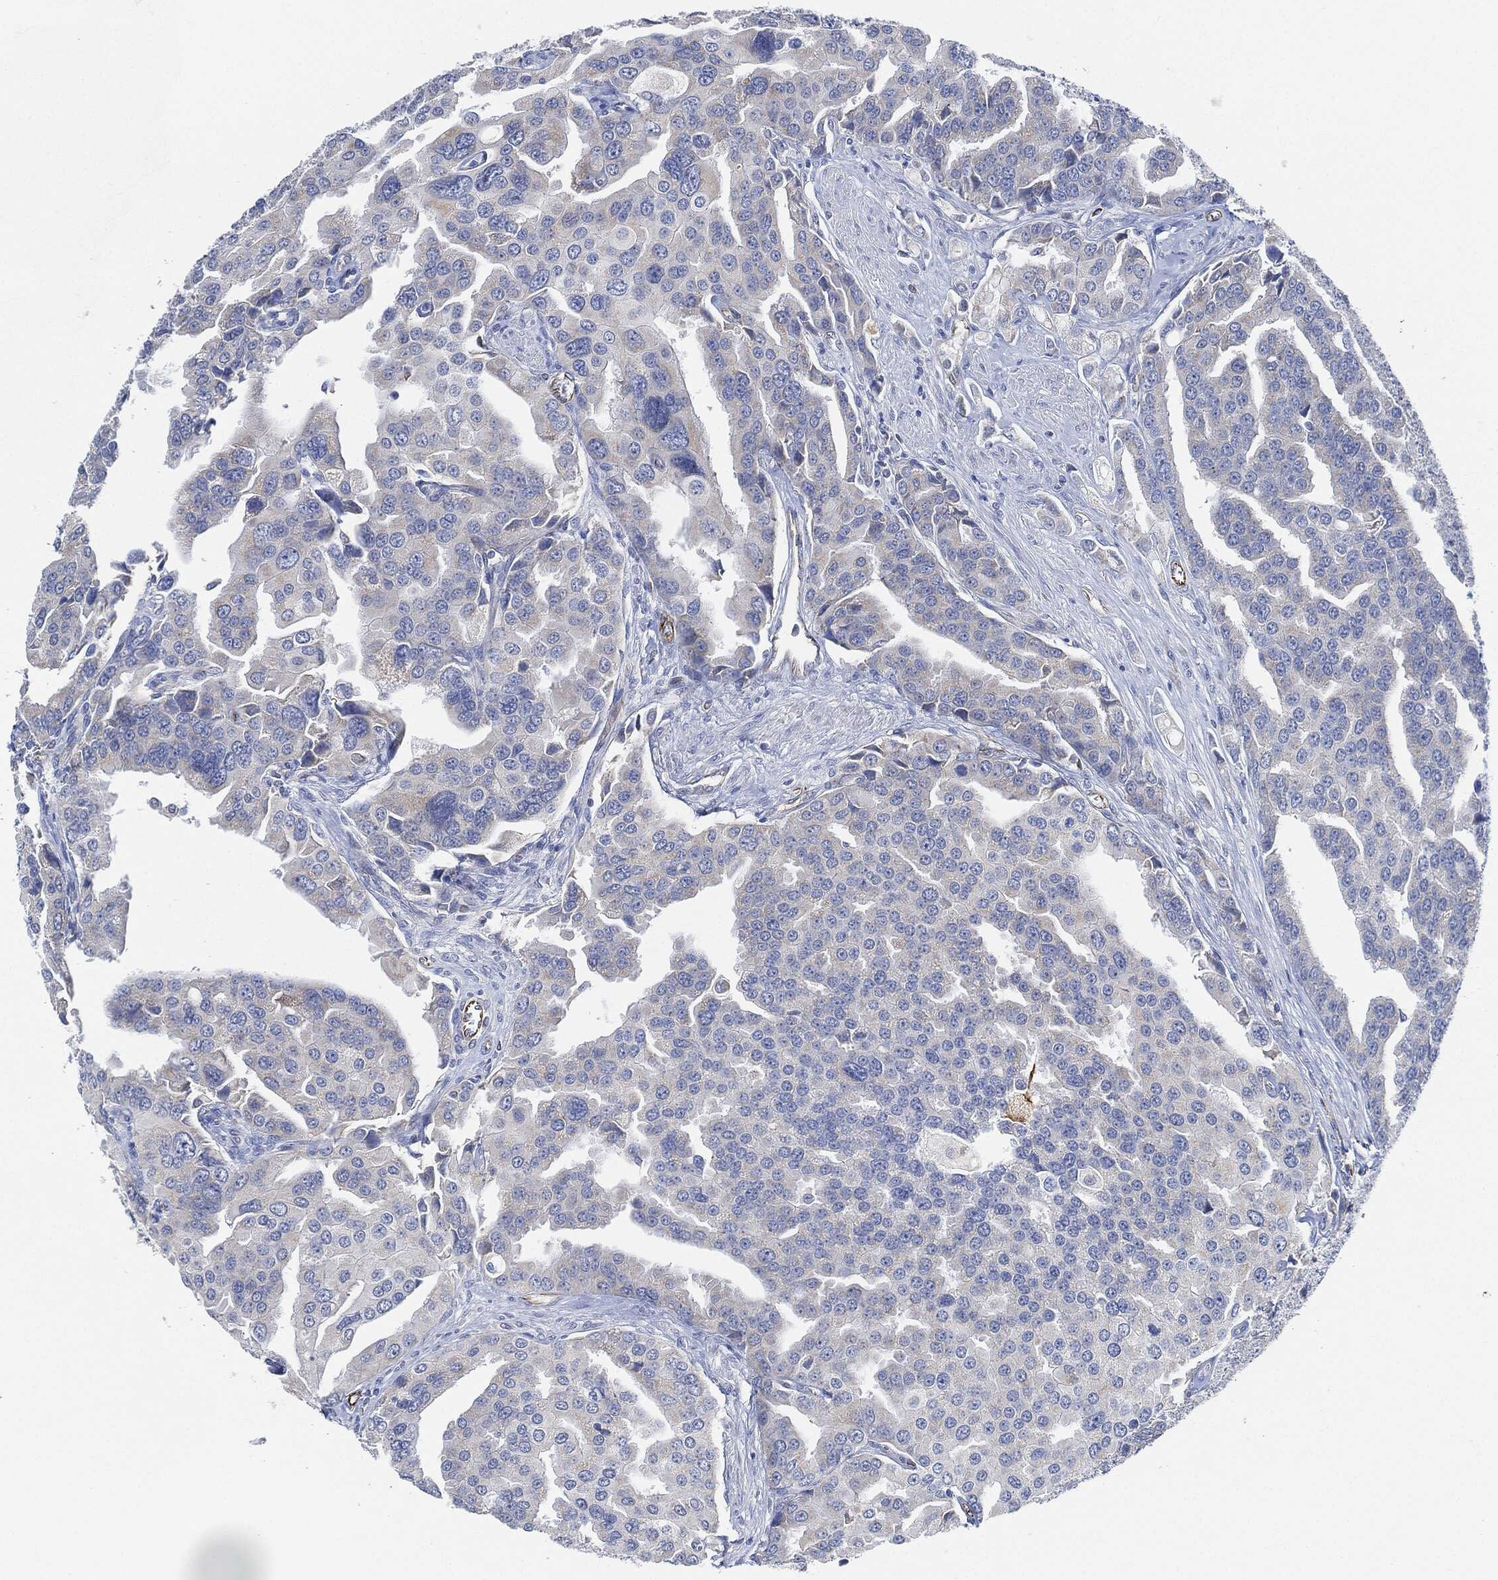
{"staining": {"intensity": "negative", "quantity": "none", "location": "none"}, "tissue": "prostate cancer", "cell_type": "Tumor cells", "image_type": "cancer", "snomed": [{"axis": "morphology", "description": "Adenocarcinoma, NOS"}, {"axis": "topography", "description": "Prostate and seminal vesicle, NOS"}, {"axis": "topography", "description": "Prostate"}], "caption": "An image of adenocarcinoma (prostate) stained for a protein displays no brown staining in tumor cells.", "gene": "THSD1", "patient": {"sex": "male", "age": 69}}